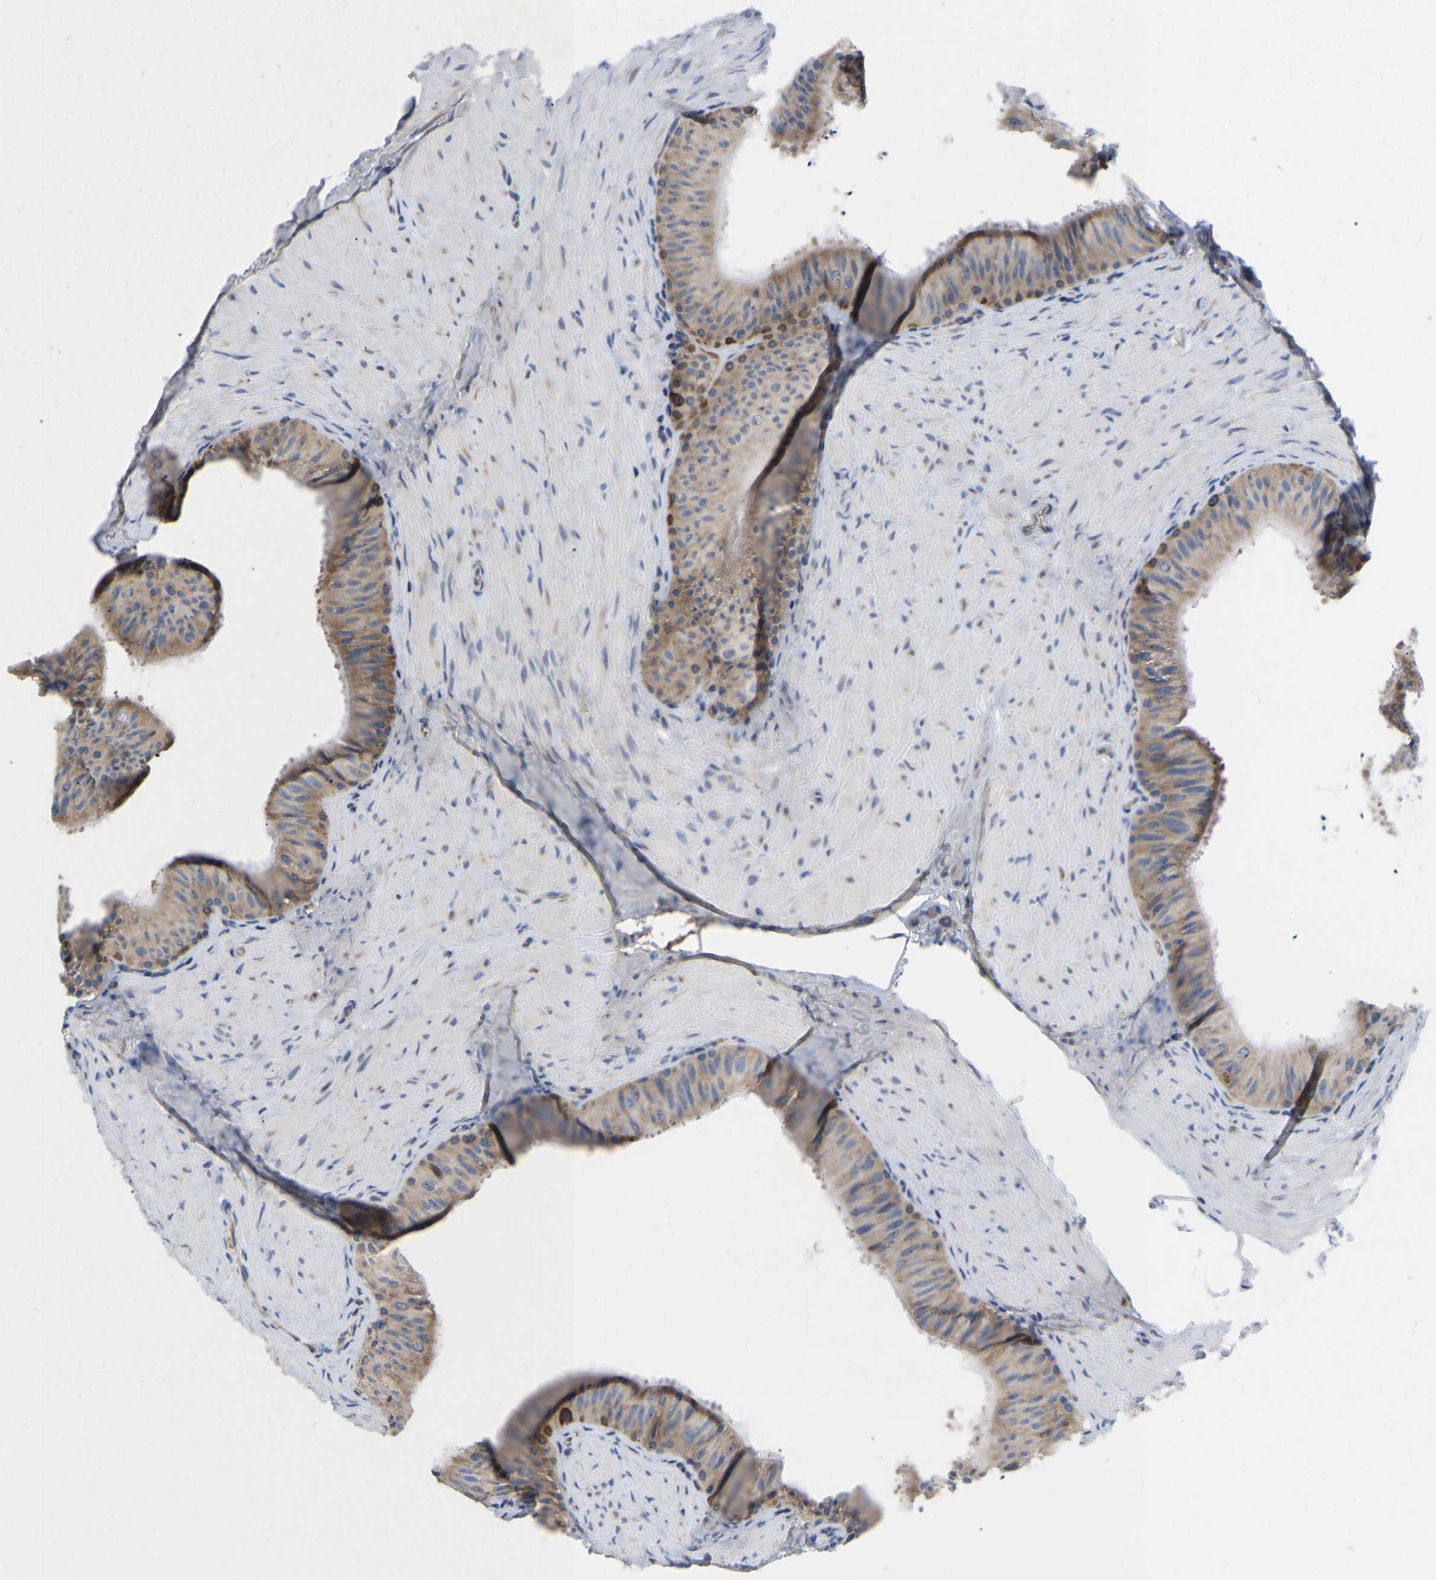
{"staining": {"intensity": "moderate", "quantity": "<25%", "location": "cytoplasmic/membranous"}, "tissue": "epididymis", "cell_type": "Glandular cells", "image_type": "normal", "snomed": [{"axis": "morphology", "description": "Normal tissue, NOS"}, {"axis": "topography", "description": "Epididymis"}], "caption": "This histopathology image shows immunohistochemistry staining of normal human epididymis, with low moderate cytoplasmic/membranous positivity in about <25% of glandular cells.", "gene": "ABCA10", "patient": {"sex": "male", "age": 34}}